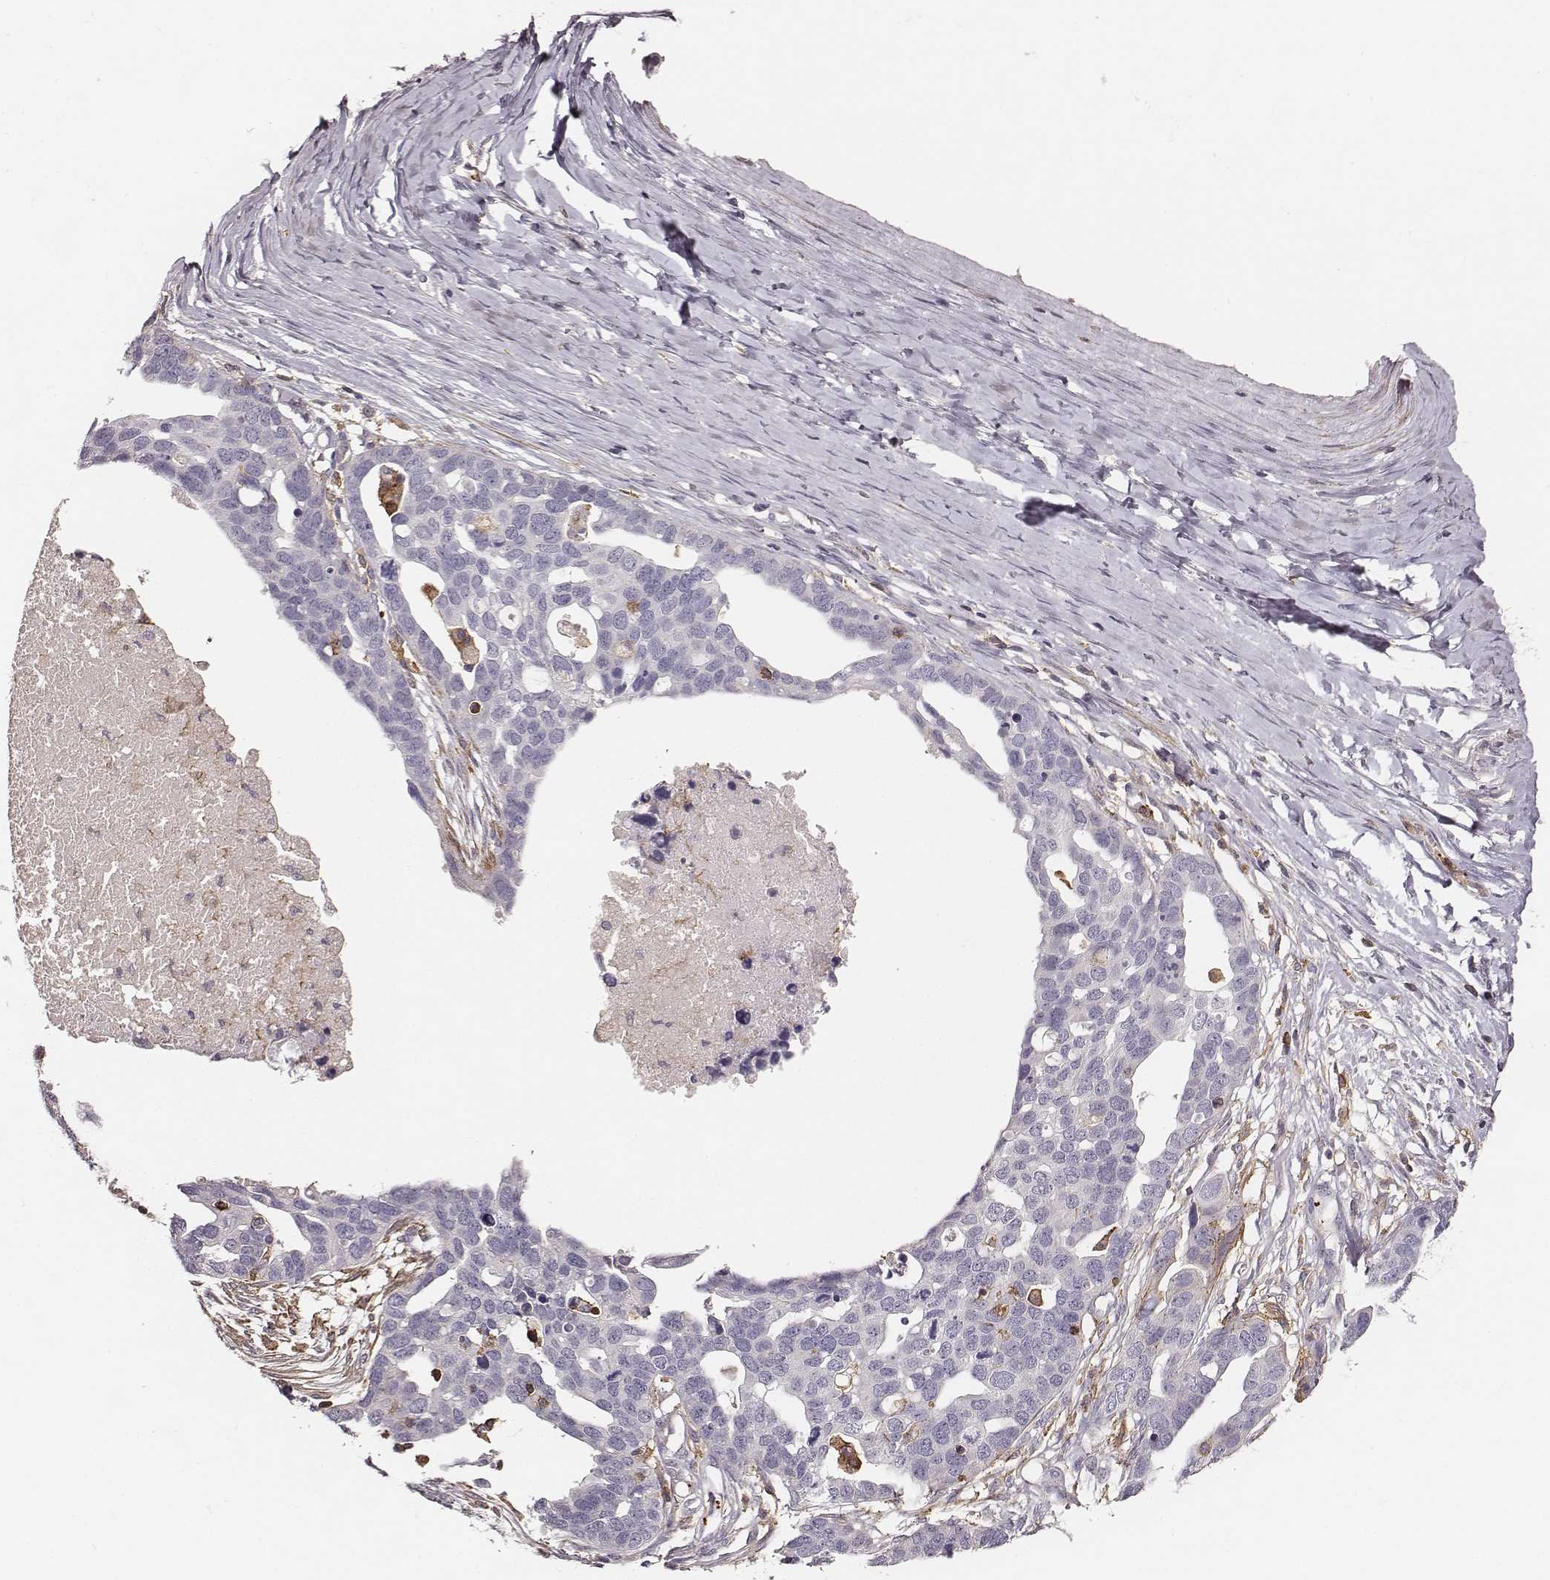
{"staining": {"intensity": "negative", "quantity": "none", "location": "none"}, "tissue": "ovarian cancer", "cell_type": "Tumor cells", "image_type": "cancer", "snomed": [{"axis": "morphology", "description": "Cystadenocarcinoma, serous, NOS"}, {"axis": "topography", "description": "Ovary"}], "caption": "Tumor cells show no significant protein positivity in serous cystadenocarcinoma (ovarian). The staining is performed using DAB (3,3'-diaminobenzidine) brown chromogen with nuclei counter-stained in using hematoxylin.", "gene": "ZYX", "patient": {"sex": "female", "age": 54}}